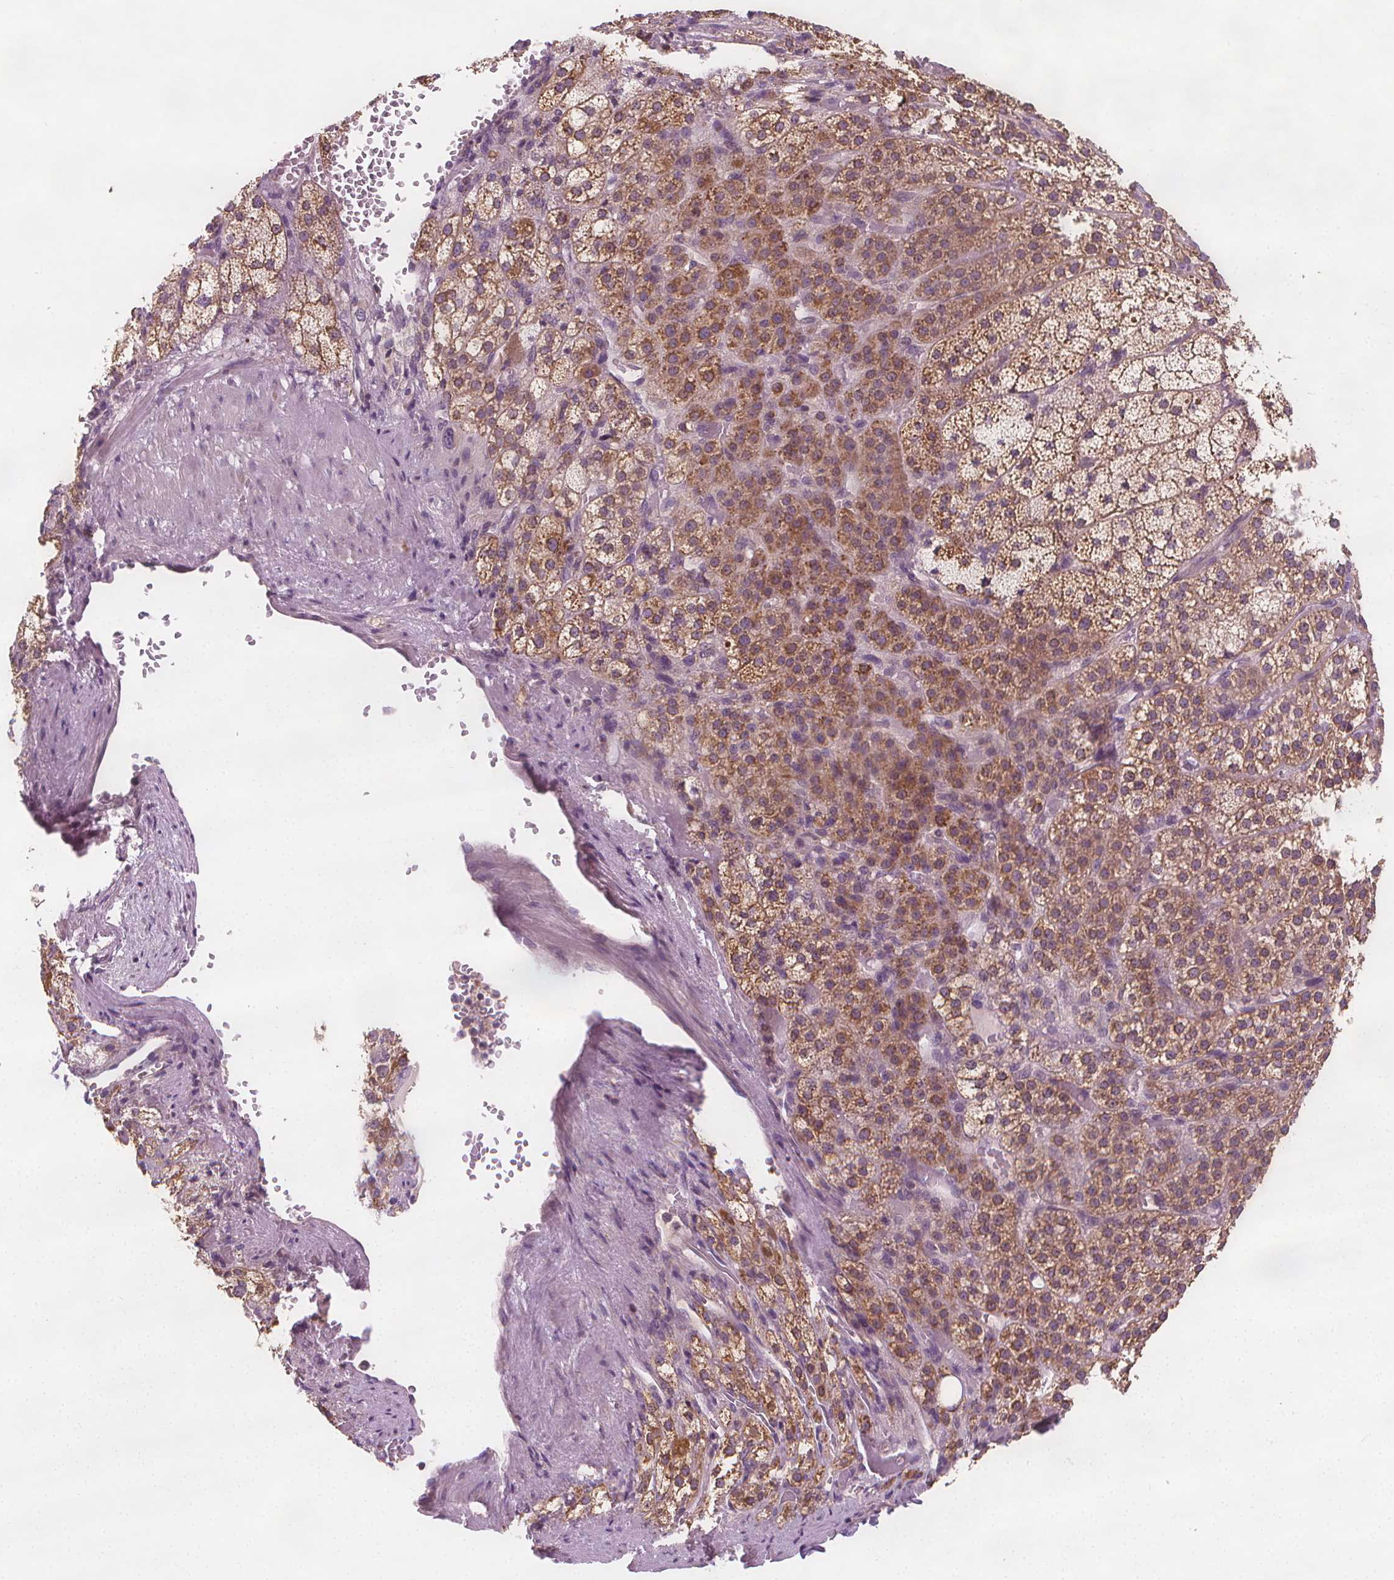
{"staining": {"intensity": "moderate", "quantity": ">75%", "location": "cytoplasmic/membranous"}, "tissue": "adrenal gland", "cell_type": "Glandular cells", "image_type": "normal", "snomed": [{"axis": "morphology", "description": "Normal tissue, NOS"}, {"axis": "topography", "description": "Adrenal gland"}], "caption": "A brown stain shows moderate cytoplasmic/membranous staining of a protein in glandular cells of benign adrenal gland. Ihc stains the protein in brown and the nuclei are stained blue.", "gene": "RAB20", "patient": {"sex": "female", "age": 60}}